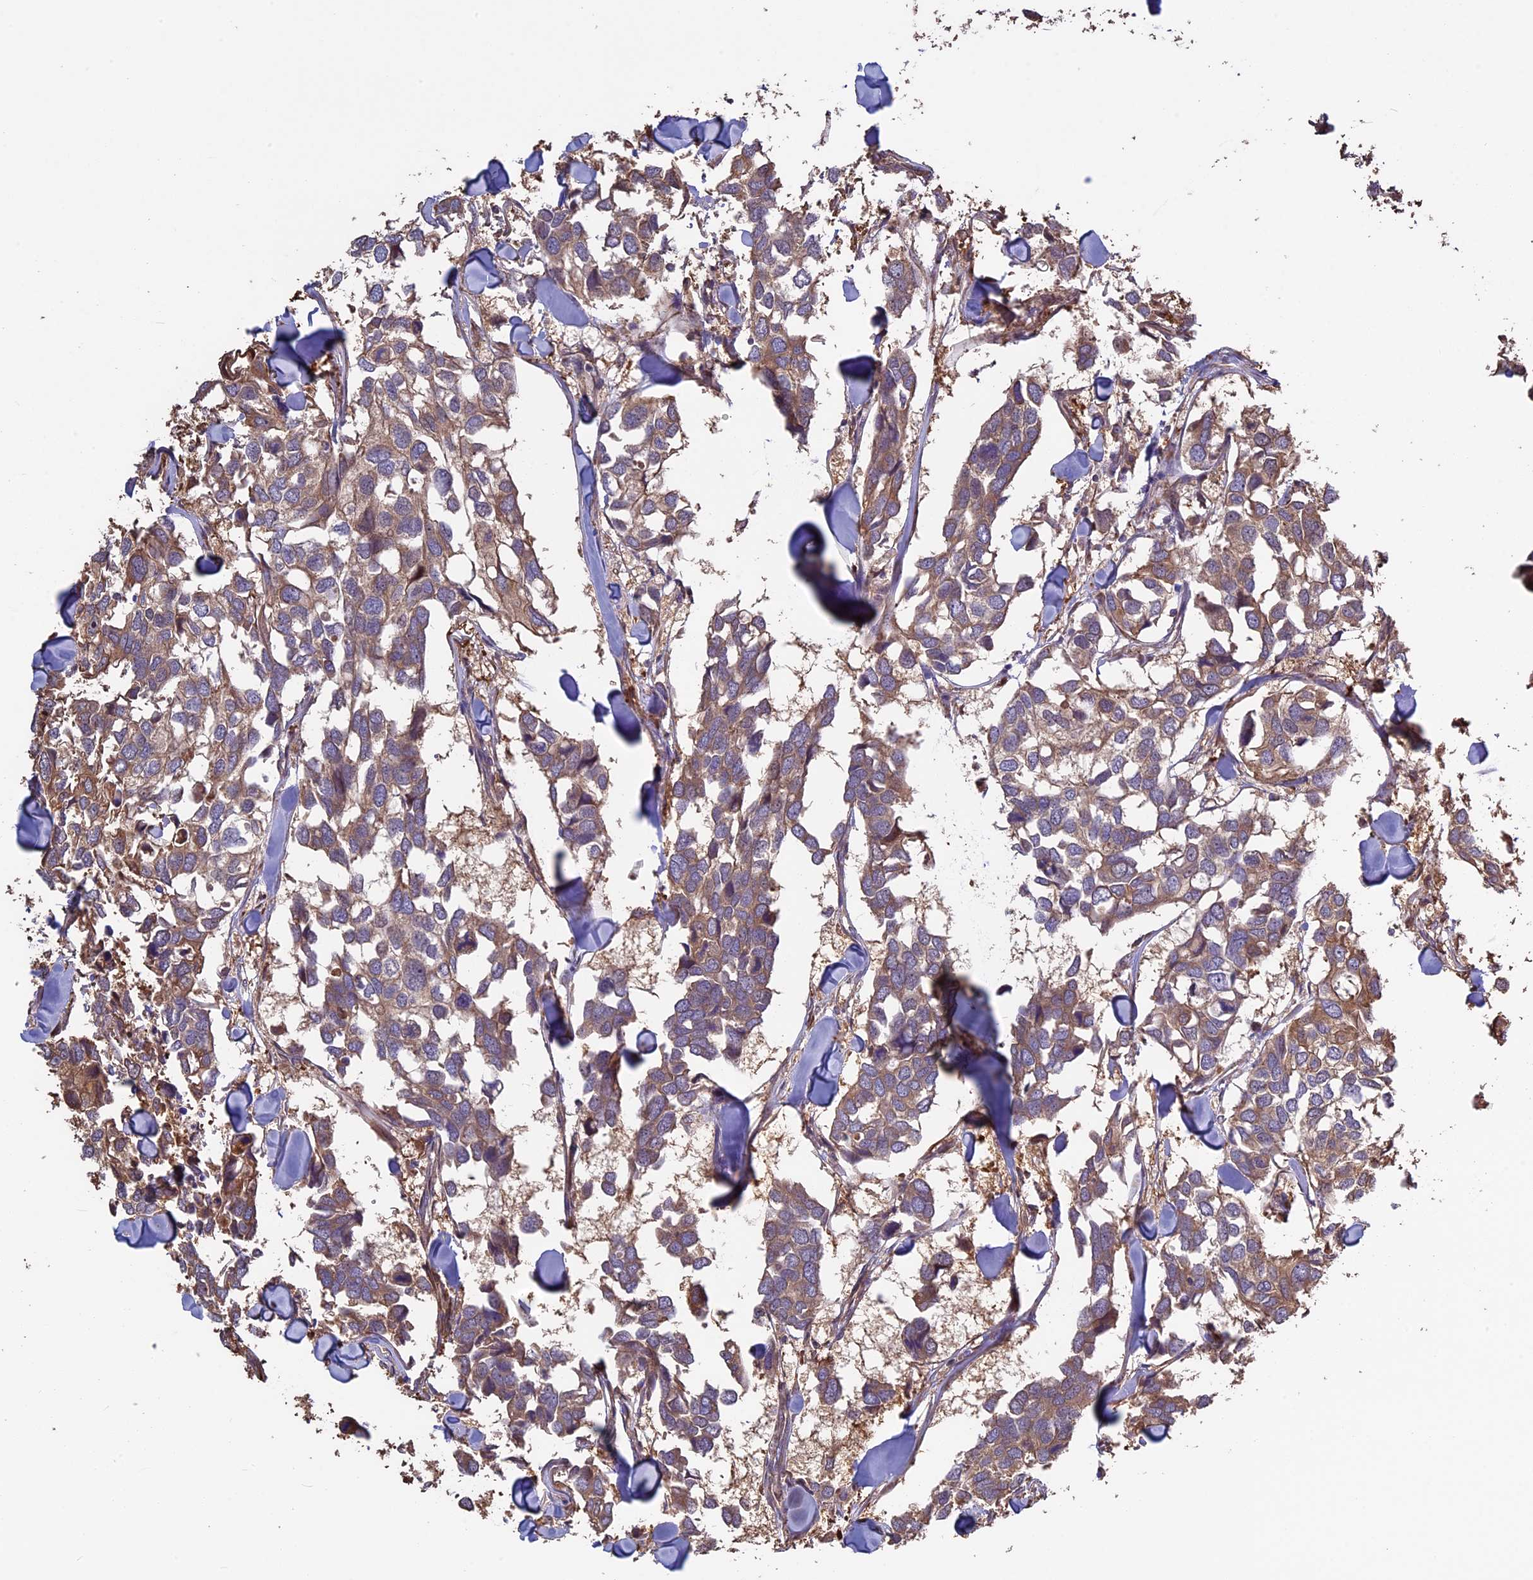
{"staining": {"intensity": "moderate", "quantity": ">75%", "location": "cytoplasmic/membranous"}, "tissue": "breast cancer", "cell_type": "Tumor cells", "image_type": "cancer", "snomed": [{"axis": "morphology", "description": "Duct carcinoma"}, {"axis": "topography", "description": "Breast"}], "caption": "A photomicrograph of human intraductal carcinoma (breast) stained for a protein displays moderate cytoplasmic/membranous brown staining in tumor cells. The protein is stained brown, and the nuclei are stained in blue (DAB (3,3'-diaminobenzidine) IHC with brightfield microscopy, high magnification).", "gene": "VWA3A", "patient": {"sex": "female", "age": 83}}